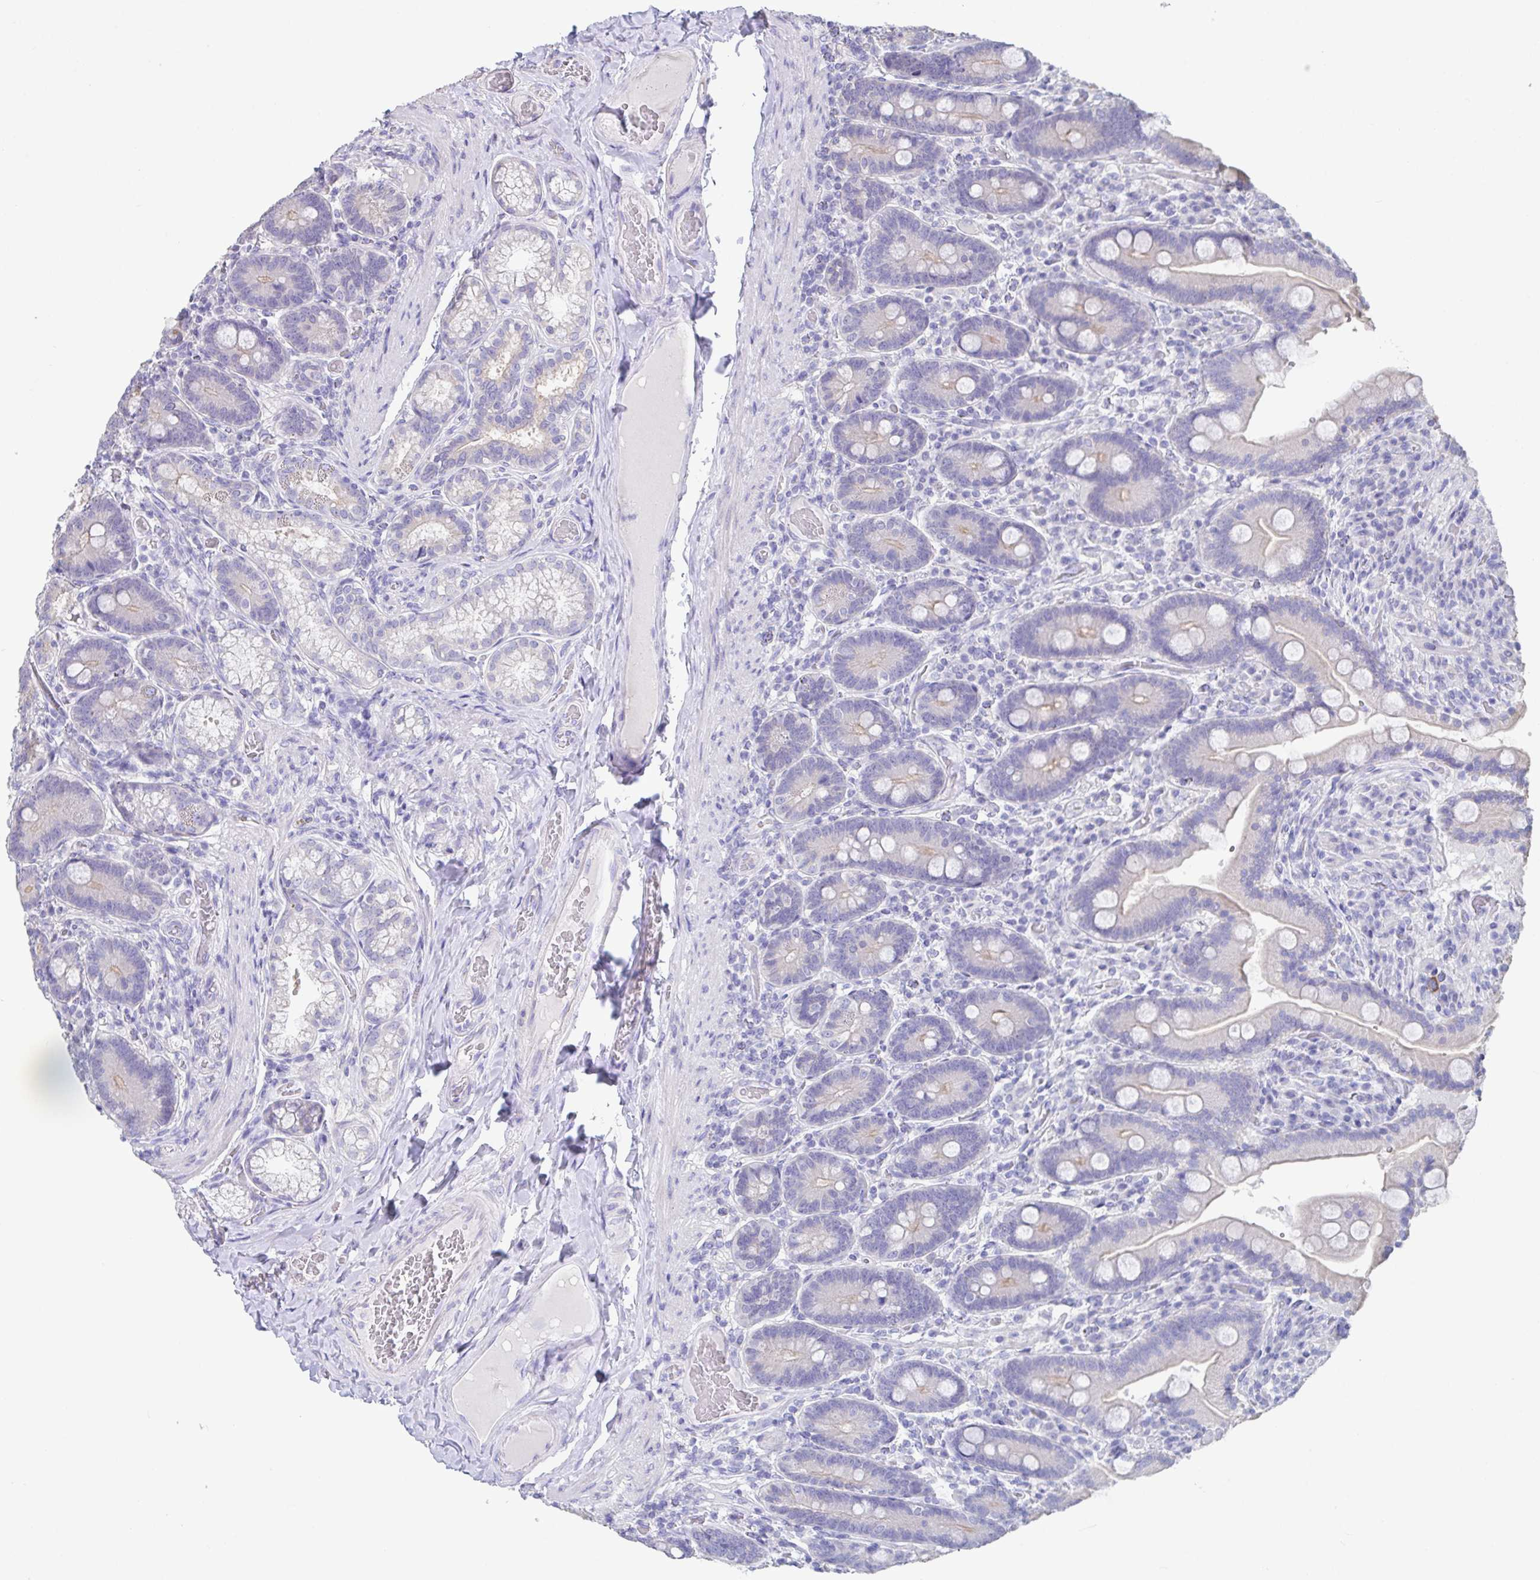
{"staining": {"intensity": "negative", "quantity": "none", "location": "none"}, "tissue": "duodenum", "cell_type": "Glandular cells", "image_type": "normal", "snomed": [{"axis": "morphology", "description": "Normal tissue, NOS"}, {"axis": "topography", "description": "Duodenum"}], "caption": "Histopathology image shows no protein staining in glandular cells of normal duodenum. (DAB immunohistochemistry, high magnification).", "gene": "SLC44A4", "patient": {"sex": "female", "age": 62}}